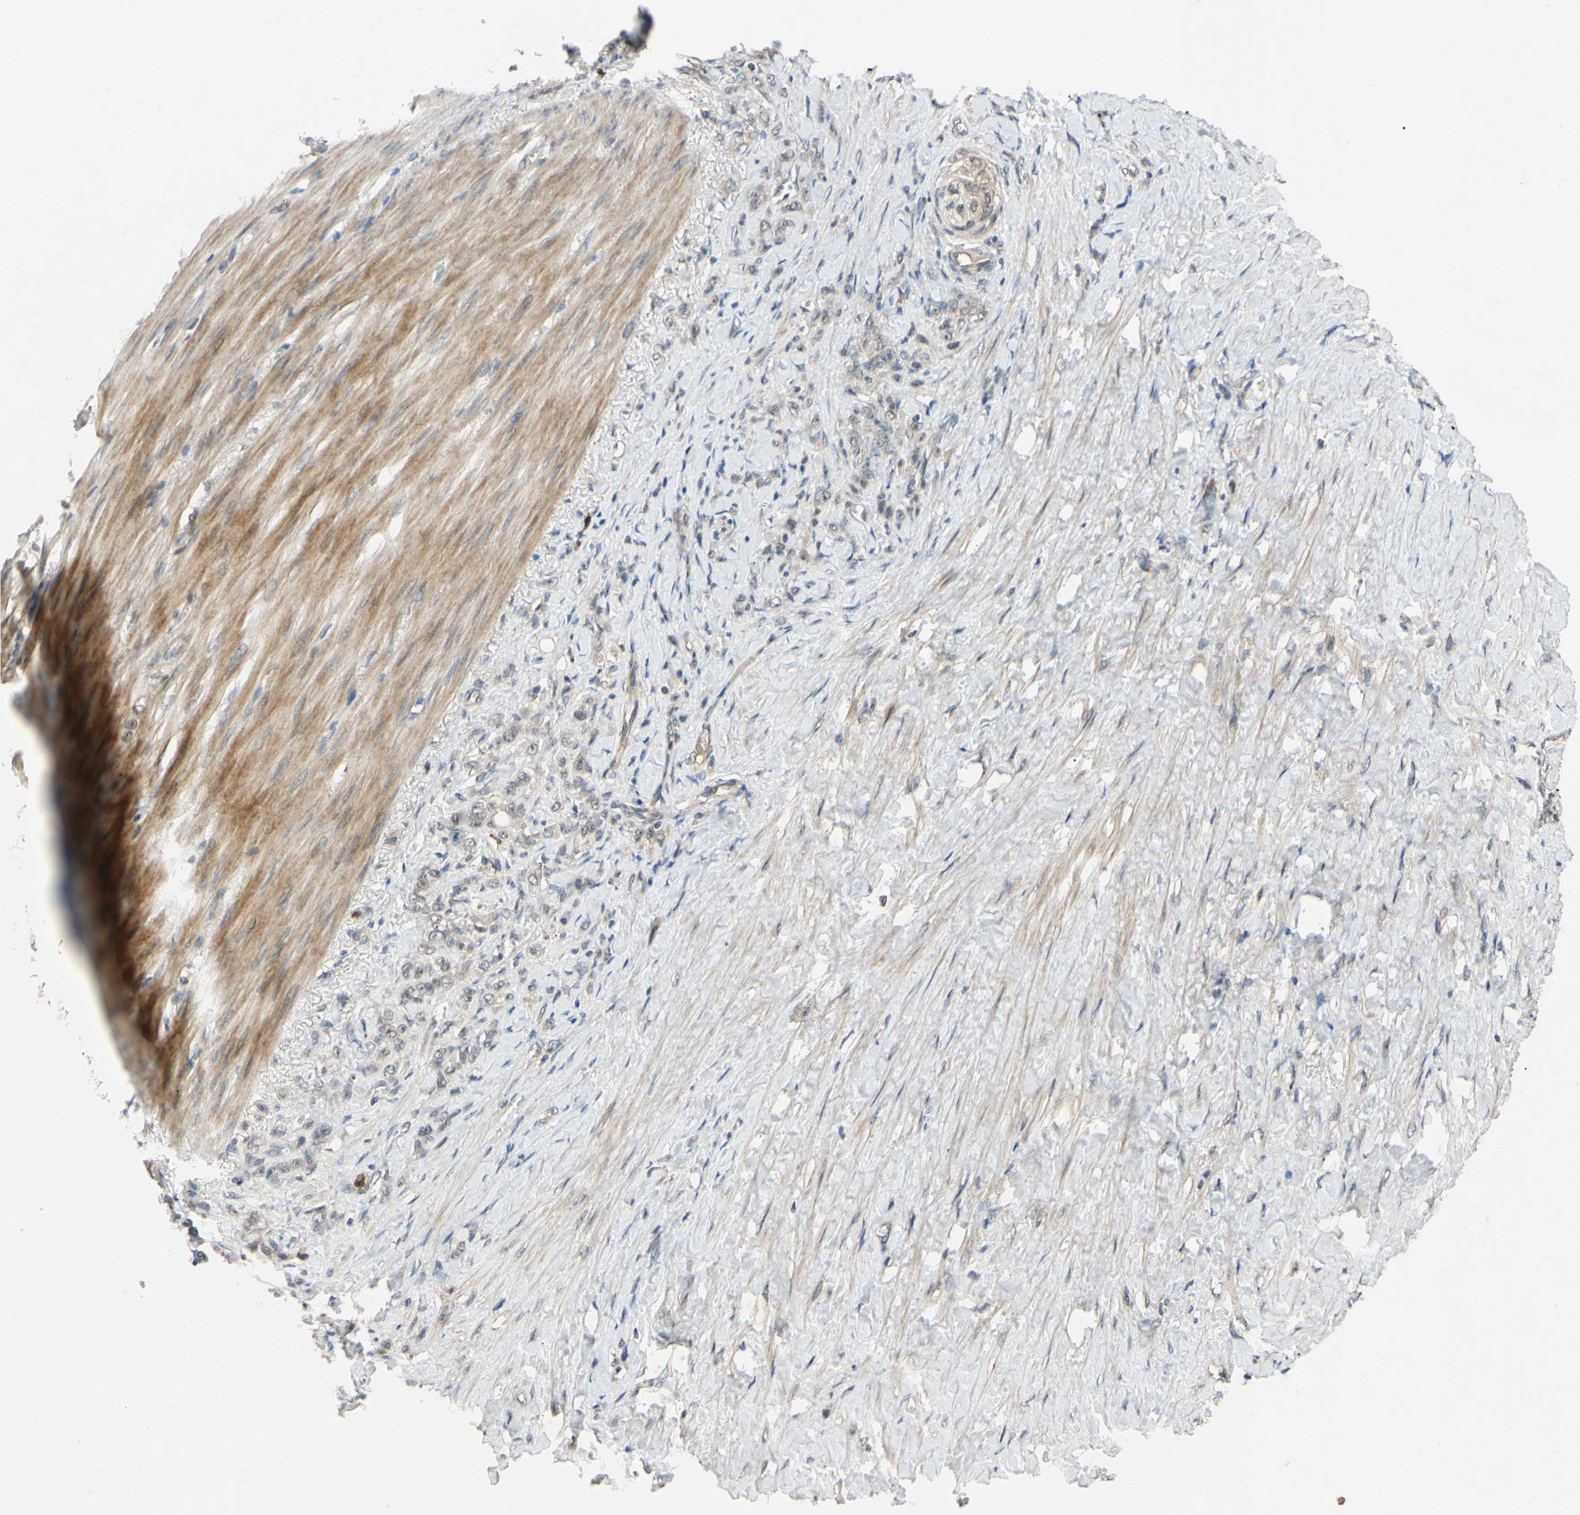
{"staining": {"intensity": "weak", "quantity": "25%-75%", "location": "cytoplasmic/membranous"}, "tissue": "stomach cancer", "cell_type": "Tumor cells", "image_type": "cancer", "snomed": [{"axis": "morphology", "description": "Adenocarcinoma, NOS"}, {"axis": "topography", "description": "Stomach"}], "caption": "Tumor cells show low levels of weak cytoplasmic/membranous positivity in approximately 25%-75% of cells in human stomach adenocarcinoma.", "gene": "ALK", "patient": {"sex": "male", "age": 82}}